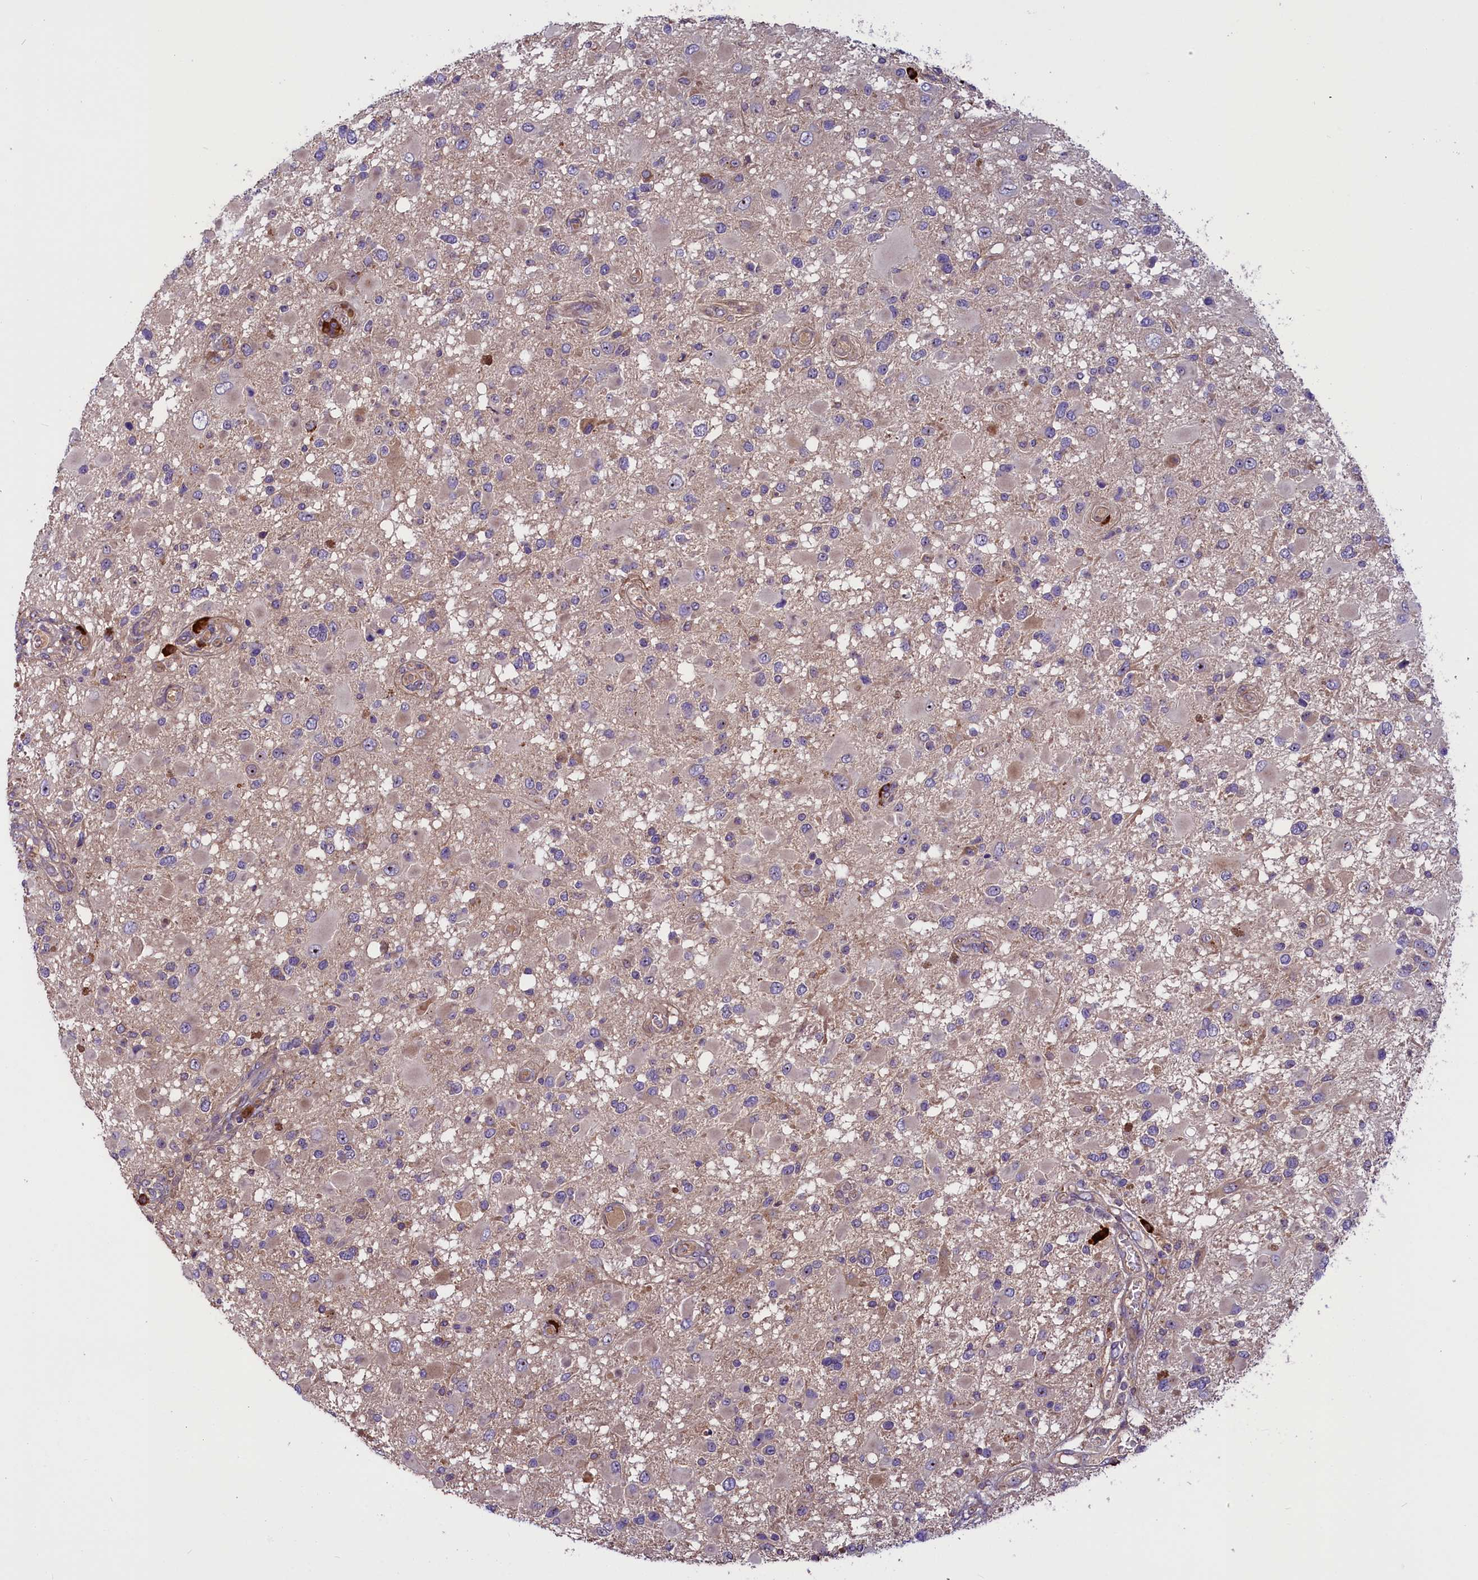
{"staining": {"intensity": "negative", "quantity": "none", "location": "none"}, "tissue": "glioma", "cell_type": "Tumor cells", "image_type": "cancer", "snomed": [{"axis": "morphology", "description": "Glioma, malignant, High grade"}, {"axis": "topography", "description": "Brain"}], "caption": "There is no significant staining in tumor cells of glioma. The staining was performed using DAB (3,3'-diaminobenzidine) to visualize the protein expression in brown, while the nuclei were stained in blue with hematoxylin (Magnification: 20x).", "gene": "FRY", "patient": {"sex": "male", "age": 53}}